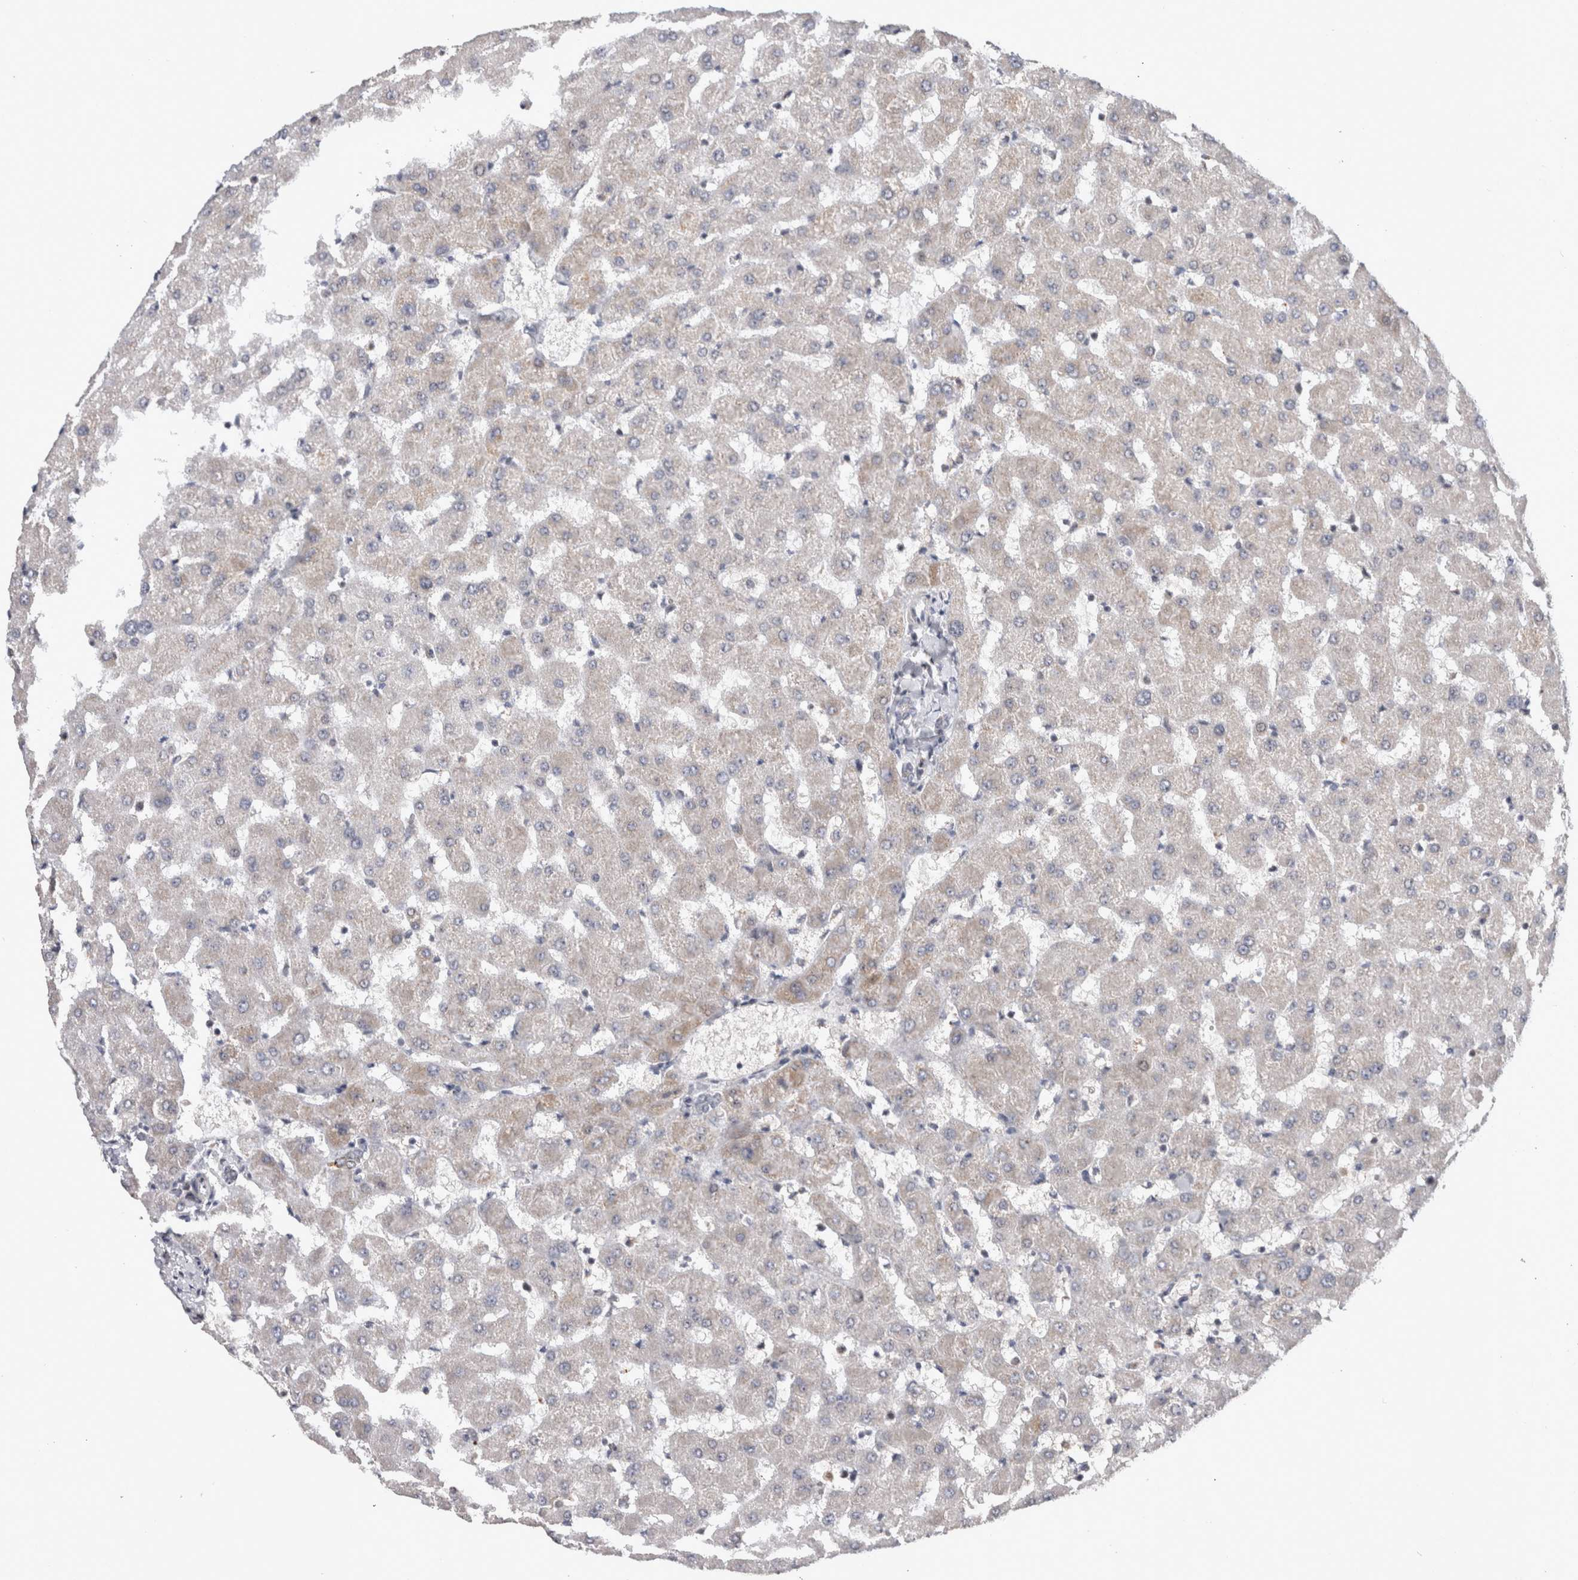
{"staining": {"intensity": "negative", "quantity": "none", "location": "none"}, "tissue": "liver", "cell_type": "Cholangiocytes", "image_type": "normal", "snomed": [{"axis": "morphology", "description": "Normal tissue, NOS"}, {"axis": "topography", "description": "Liver"}], "caption": "Immunohistochemical staining of unremarkable human liver demonstrates no significant expression in cholangiocytes.", "gene": "MRPL37", "patient": {"sex": "female", "age": 63}}